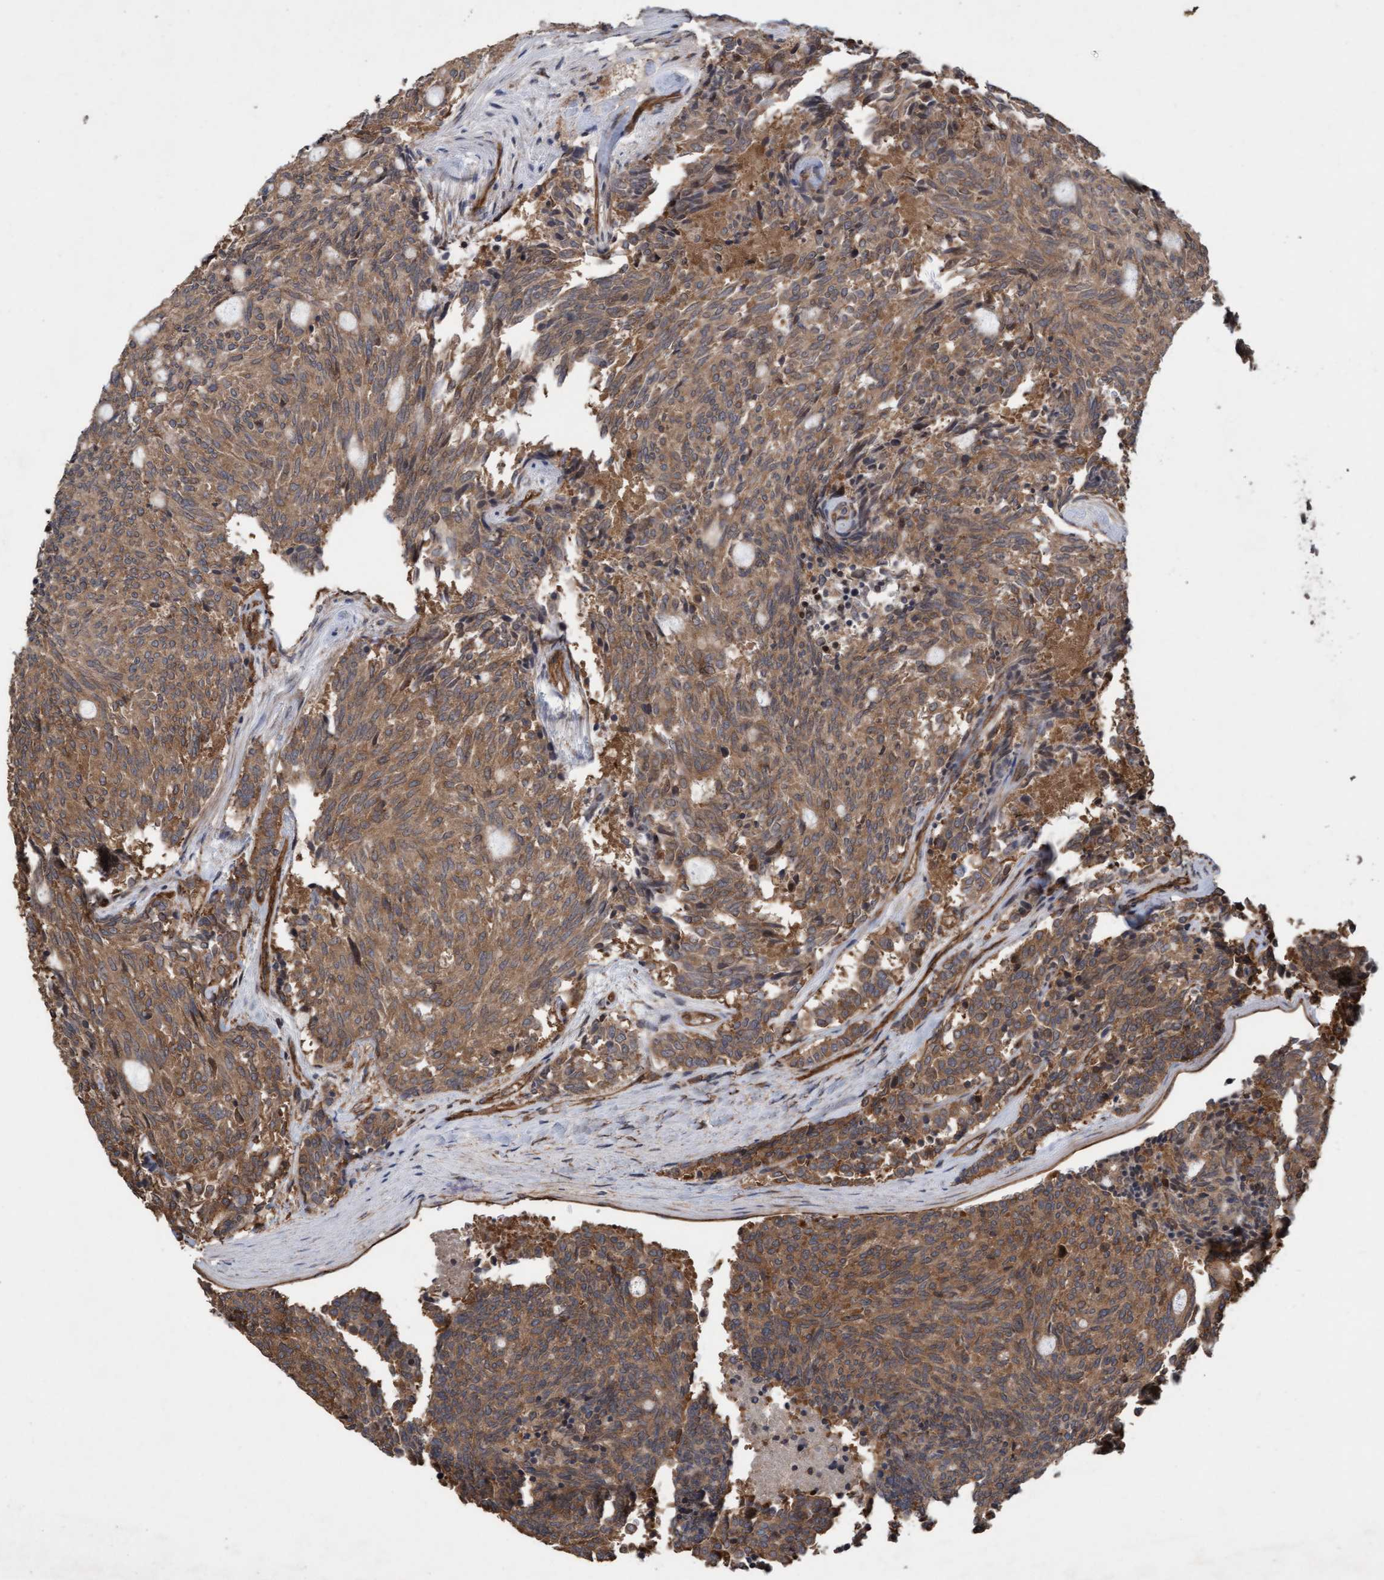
{"staining": {"intensity": "moderate", "quantity": ">75%", "location": "cytoplasmic/membranous"}, "tissue": "carcinoid", "cell_type": "Tumor cells", "image_type": "cancer", "snomed": [{"axis": "morphology", "description": "Carcinoid, malignant, NOS"}, {"axis": "topography", "description": "Pancreas"}], "caption": "Carcinoid (malignant) stained with immunohistochemistry shows moderate cytoplasmic/membranous expression in about >75% of tumor cells.", "gene": "CDC42EP4", "patient": {"sex": "female", "age": 54}}